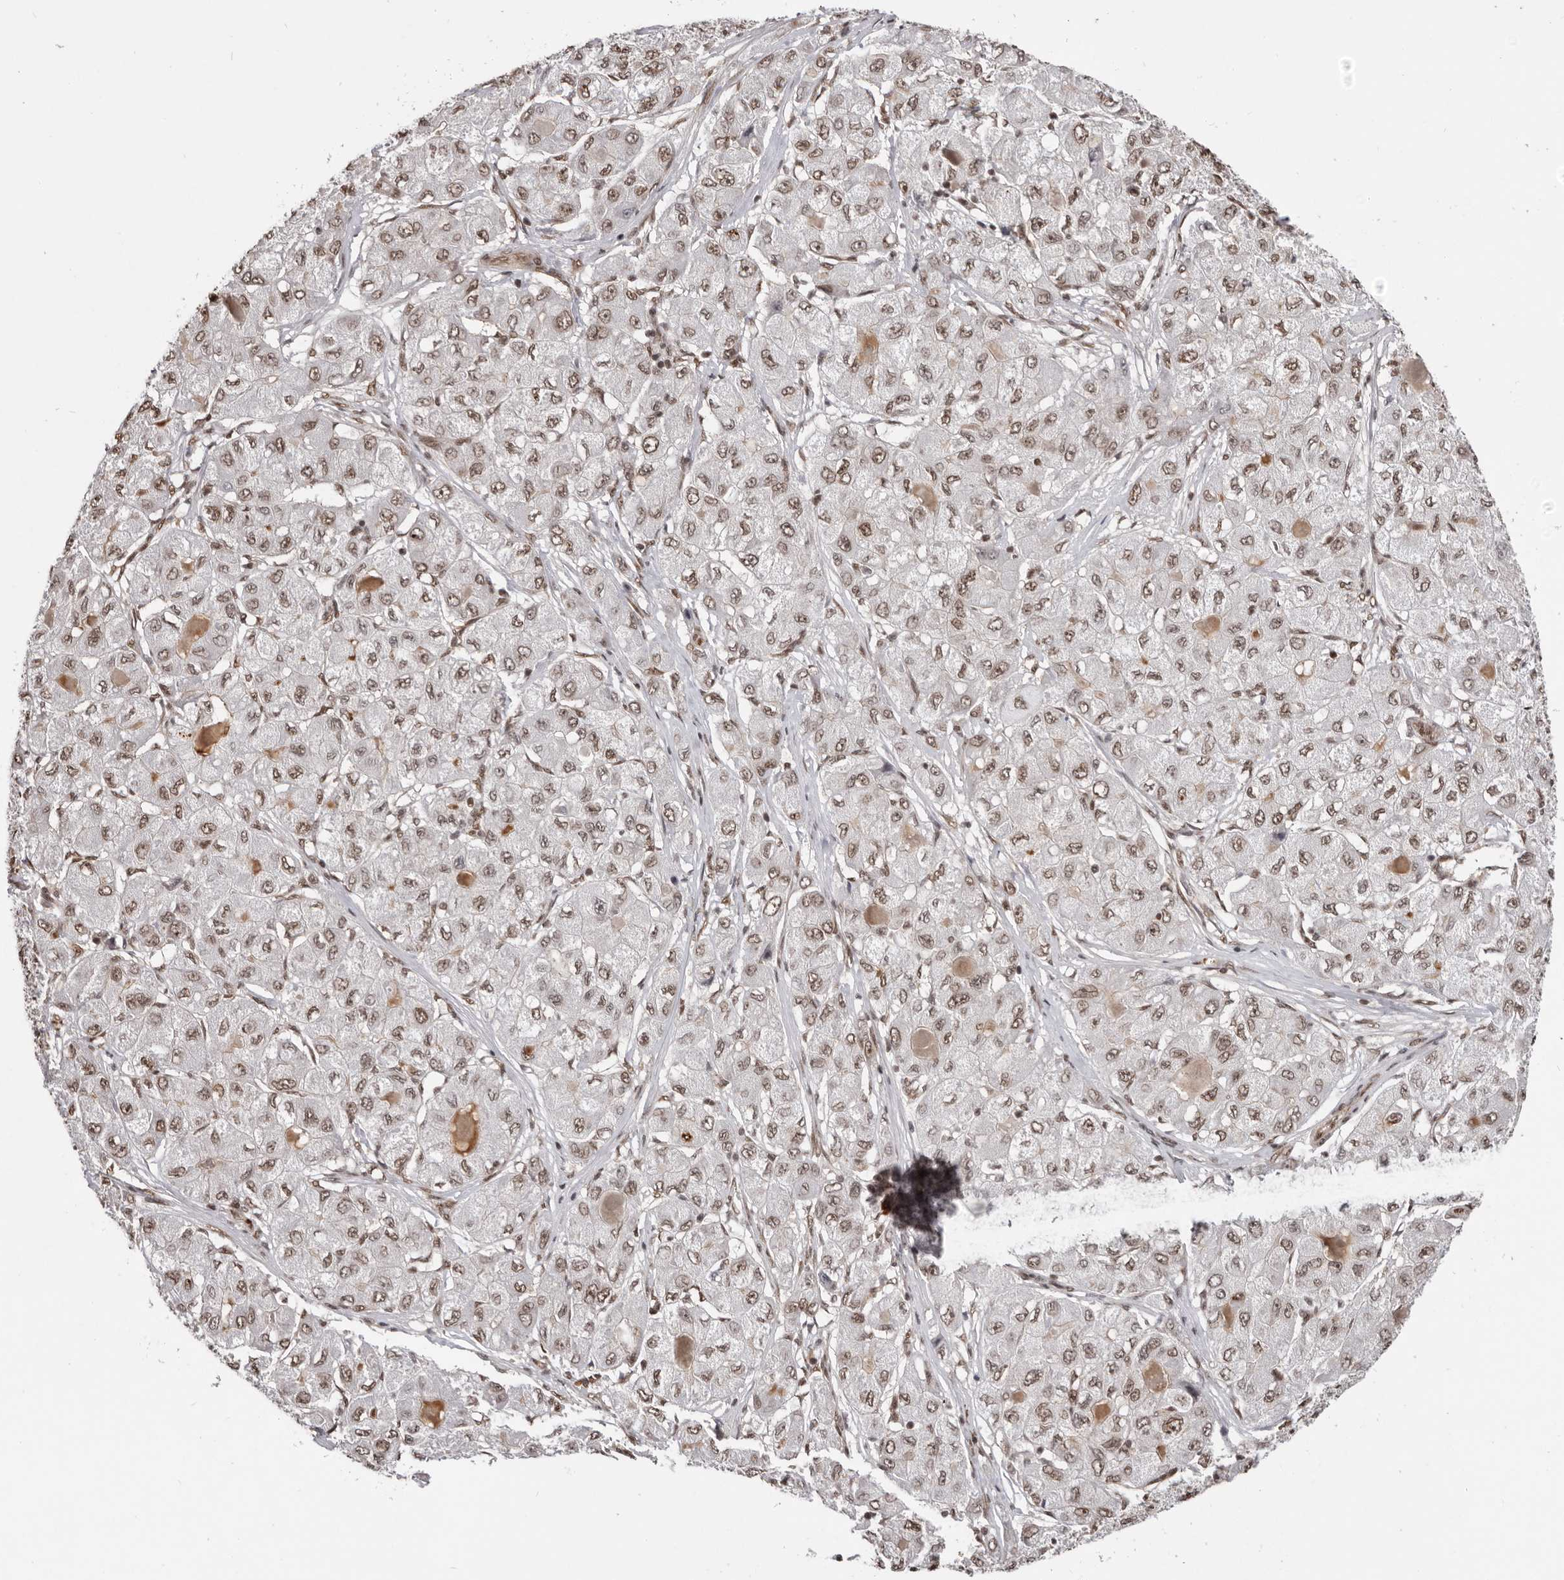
{"staining": {"intensity": "moderate", "quantity": ">75%", "location": "nuclear"}, "tissue": "liver cancer", "cell_type": "Tumor cells", "image_type": "cancer", "snomed": [{"axis": "morphology", "description": "Carcinoma, Hepatocellular, NOS"}, {"axis": "topography", "description": "Liver"}], "caption": "High-power microscopy captured an IHC histopathology image of liver cancer (hepatocellular carcinoma), revealing moderate nuclear expression in approximately >75% of tumor cells. Nuclei are stained in blue.", "gene": "CHTOP", "patient": {"sex": "male", "age": 80}}